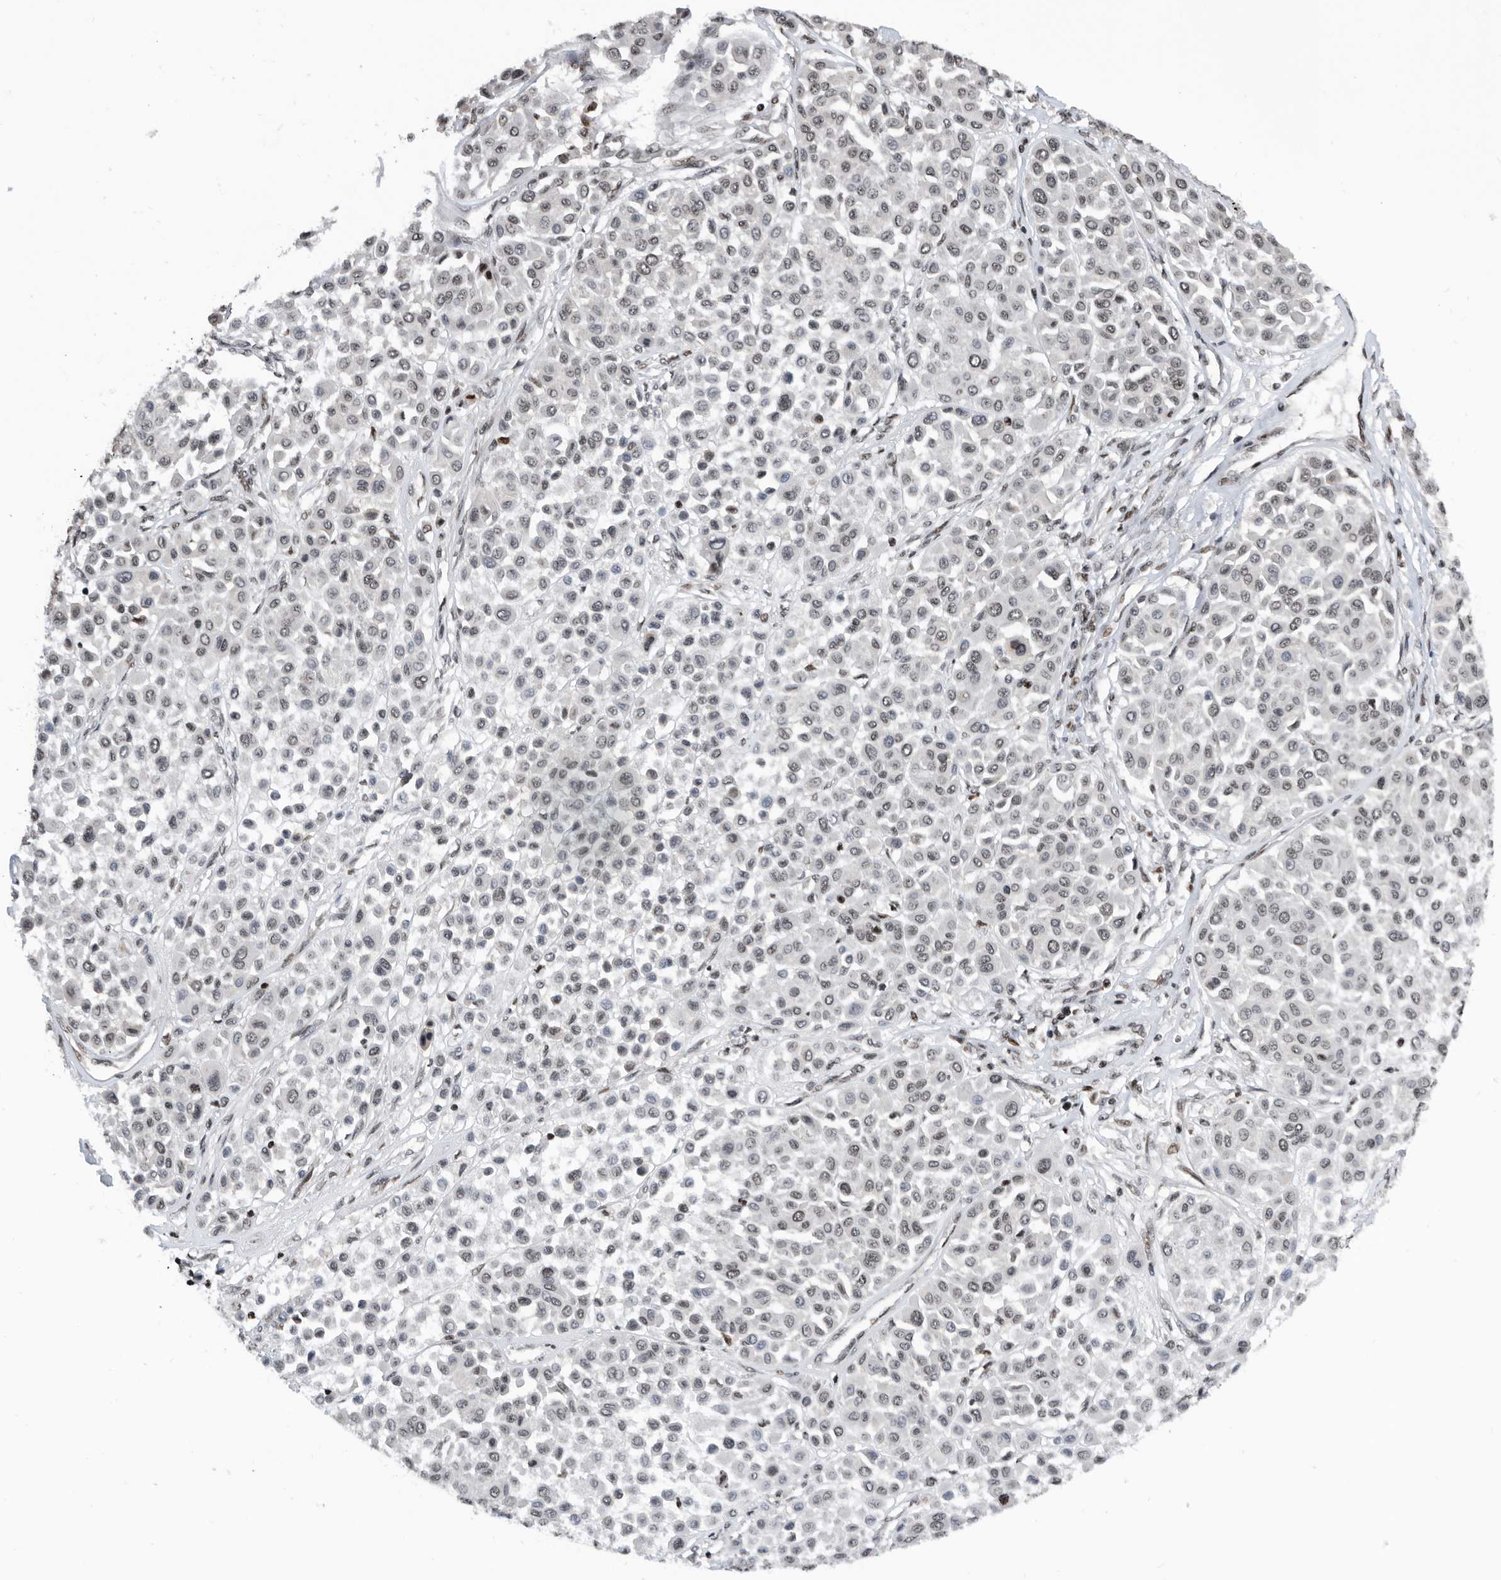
{"staining": {"intensity": "weak", "quantity": "<25%", "location": "nuclear"}, "tissue": "melanoma", "cell_type": "Tumor cells", "image_type": "cancer", "snomed": [{"axis": "morphology", "description": "Malignant melanoma, Metastatic site"}, {"axis": "topography", "description": "Soft tissue"}], "caption": "Micrograph shows no significant protein staining in tumor cells of malignant melanoma (metastatic site).", "gene": "SNRNP48", "patient": {"sex": "male", "age": 41}}